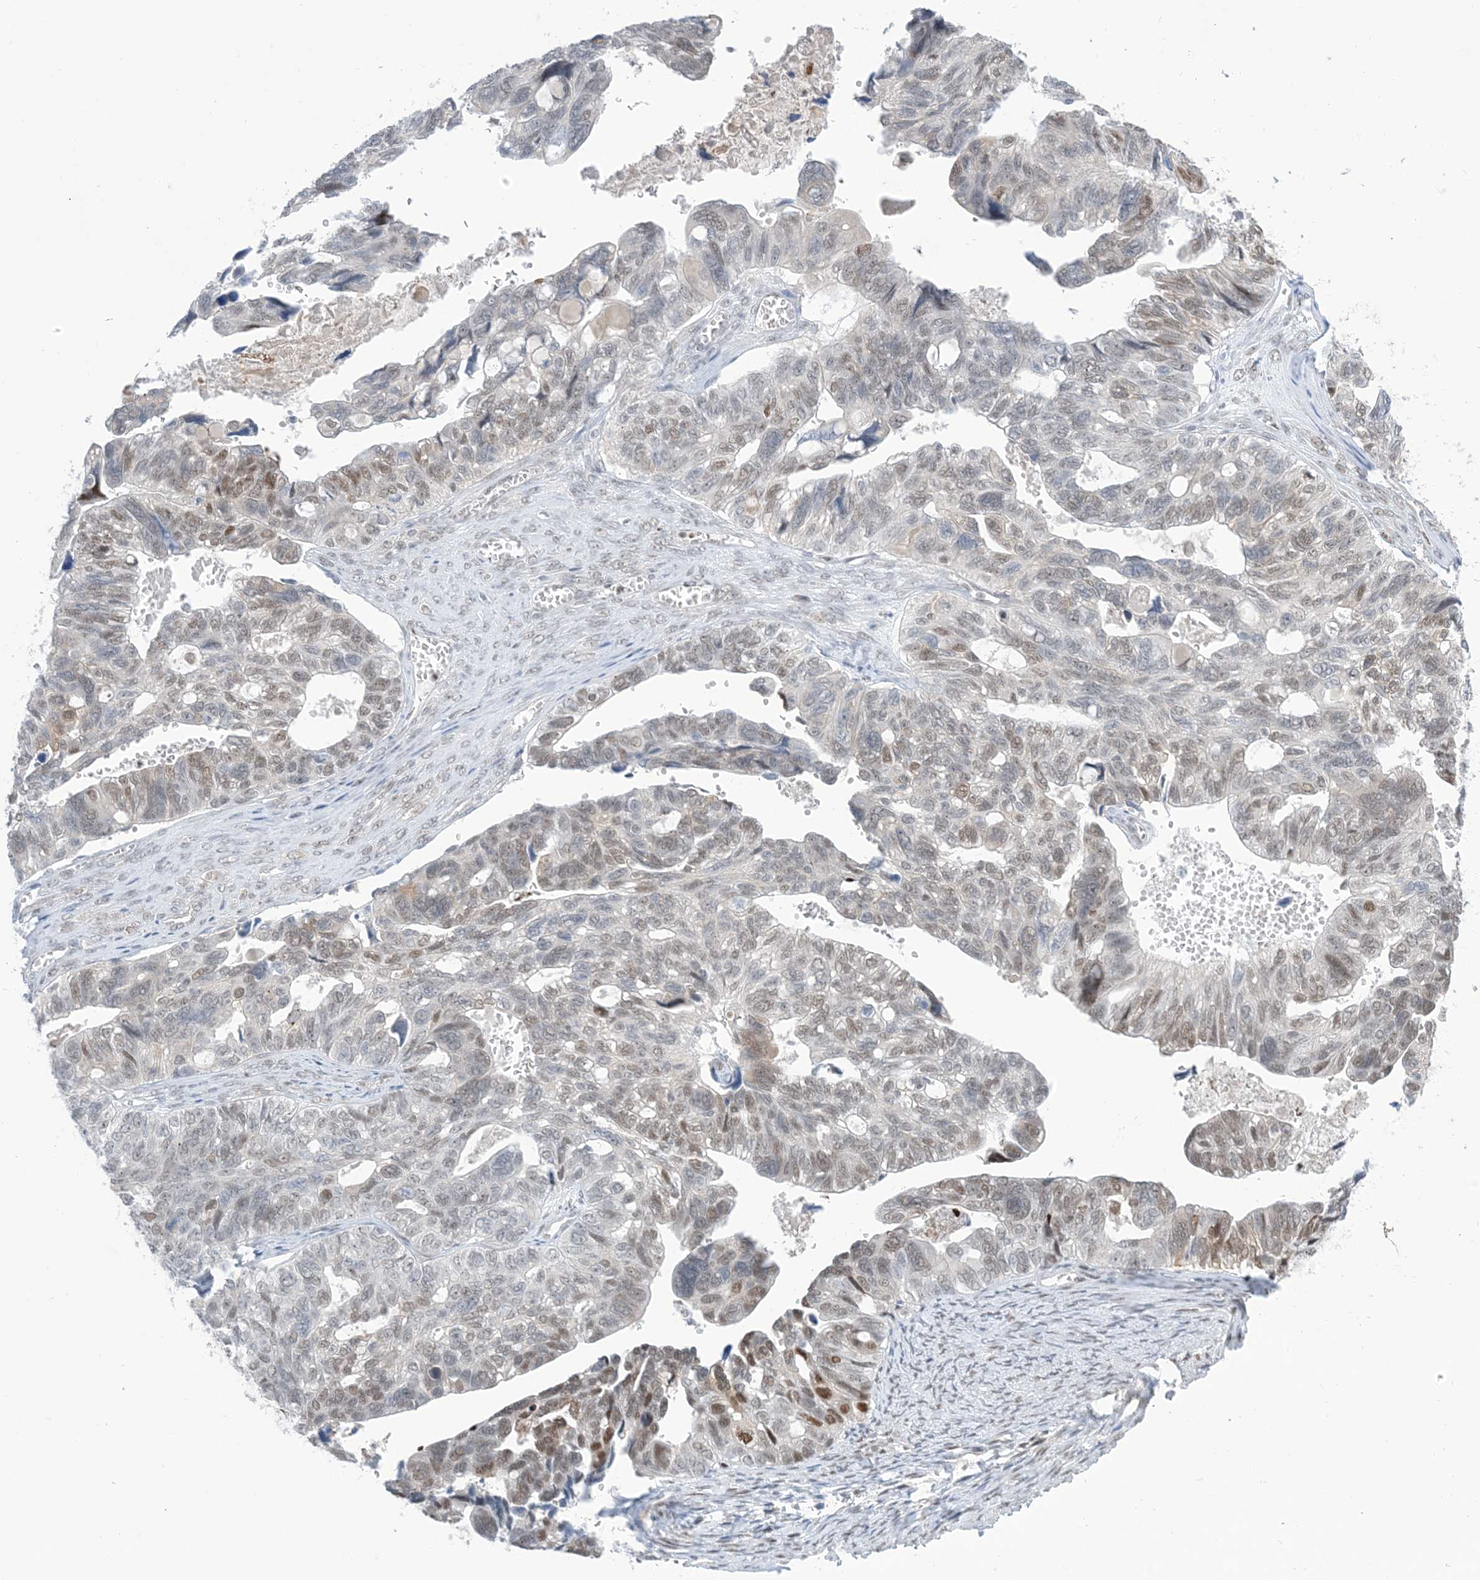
{"staining": {"intensity": "moderate", "quantity": "<25%", "location": "nuclear"}, "tissue": "ovarian cancer", "cell_type": "Tumor cells", "image_type": "cancer", "snomed": [{"axis": "morphology", "description": "Cystadenocarcinoma, serous, NOS"}, {"axis": "topography", "description": "Ovary"}], "caption": "A high-resolution photomicrograph shows immunohistochemistry staining of ovarian cancer, which displays moderate nuclear staining in about <25% of tumor cells.", "gene": "TFPT", "patient": {"sex": "female", "age": 79}}